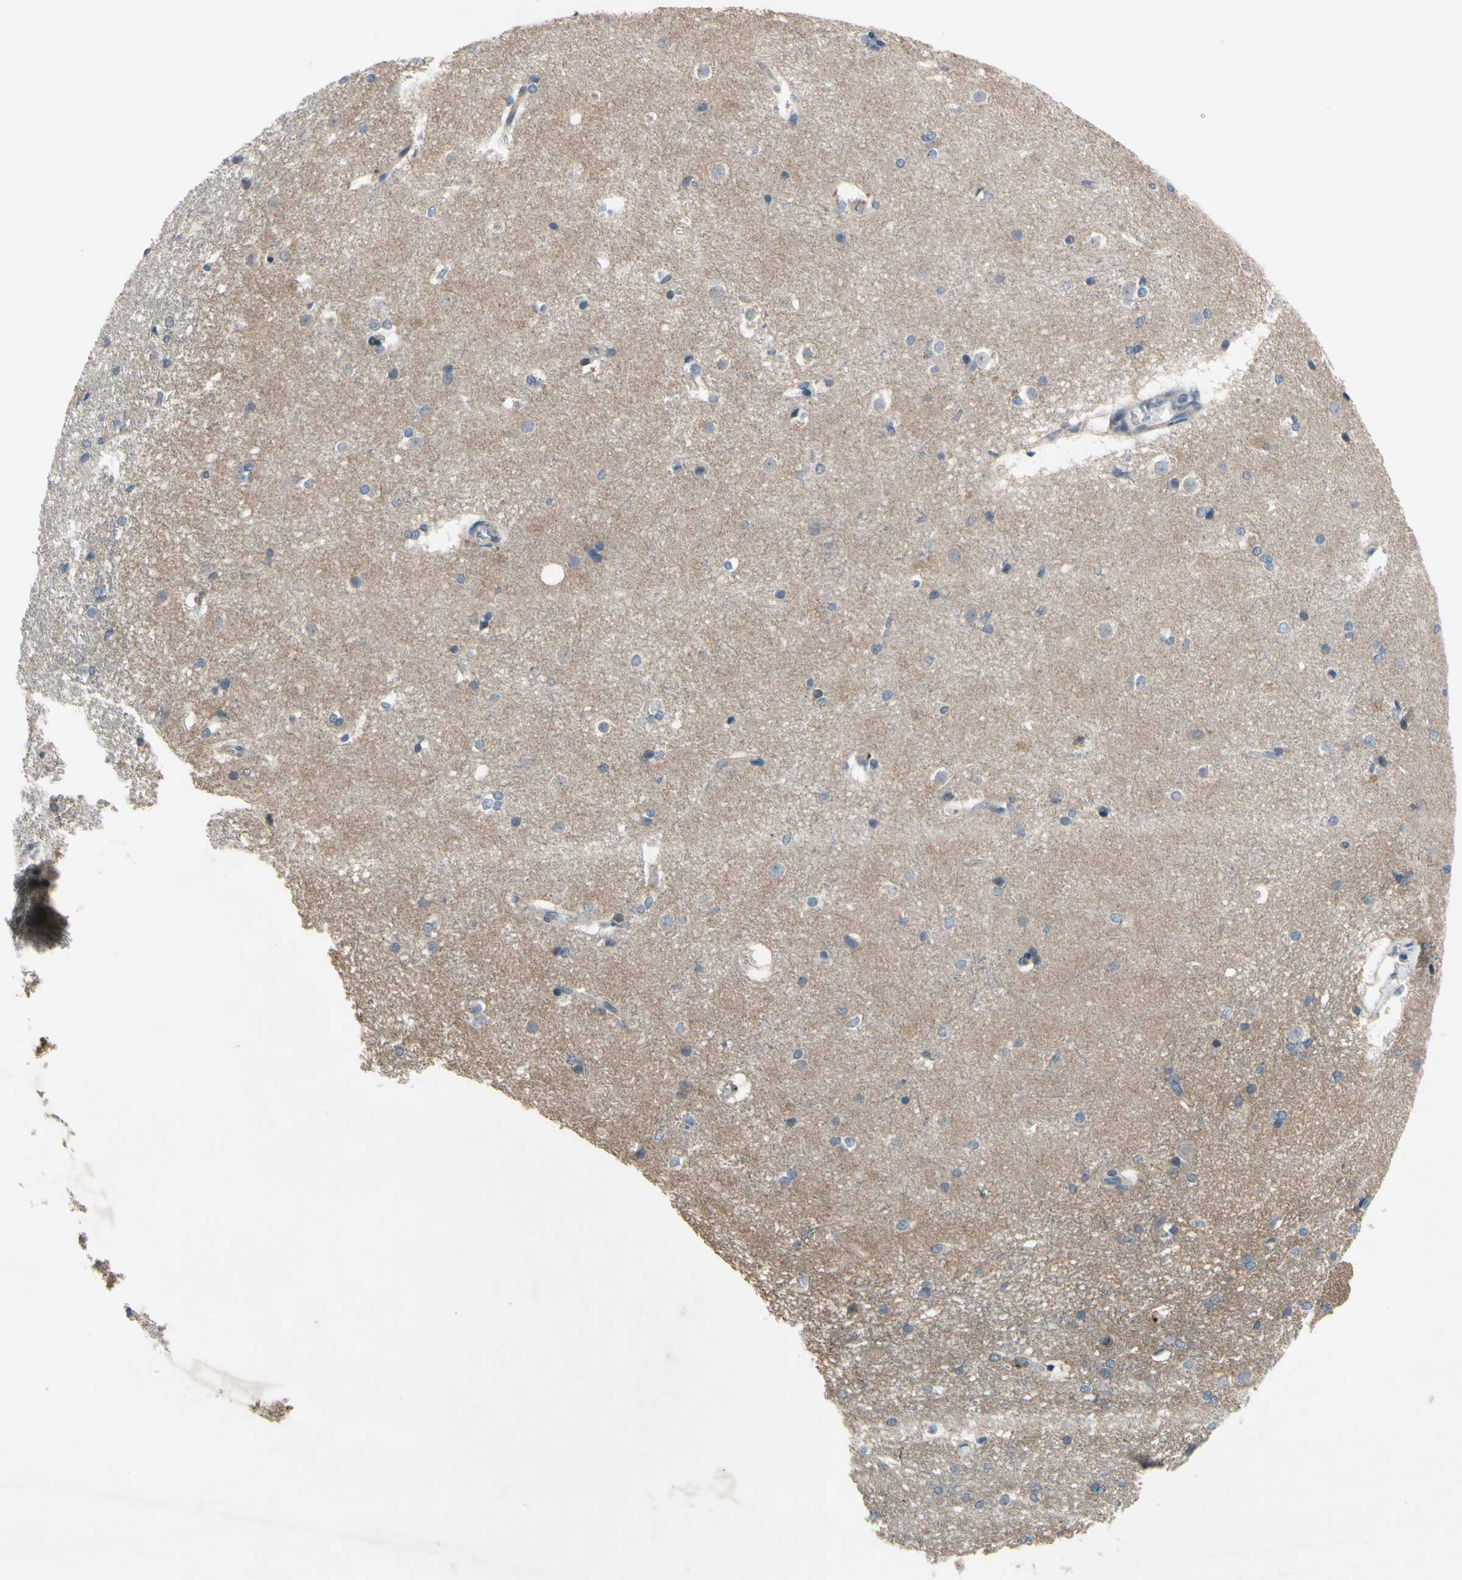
{"staining": {"intensity": "negative", "quantity": "none", "location": "none"}, "tissue": "caudate", "cell_type": "Glial cells", "image_type": "normal", "snomed": [{"axis": "morphology", "description": "Normal tissue, NOS"}, {"axis": "topography", "description": "Lateral ventricle wall"}], "caption": "An image of caudate stained for a protein reveals no brown staining in glial cells. The staining was performed using DAB (3,3'-diaminobenzidine) to visualize the protein expression in brown, while the nuclei were stained in blue with hematoxylin (Magnification: 20x).", "gene": "HILPDA", "patient": {"sex": "female", "age": 19}}